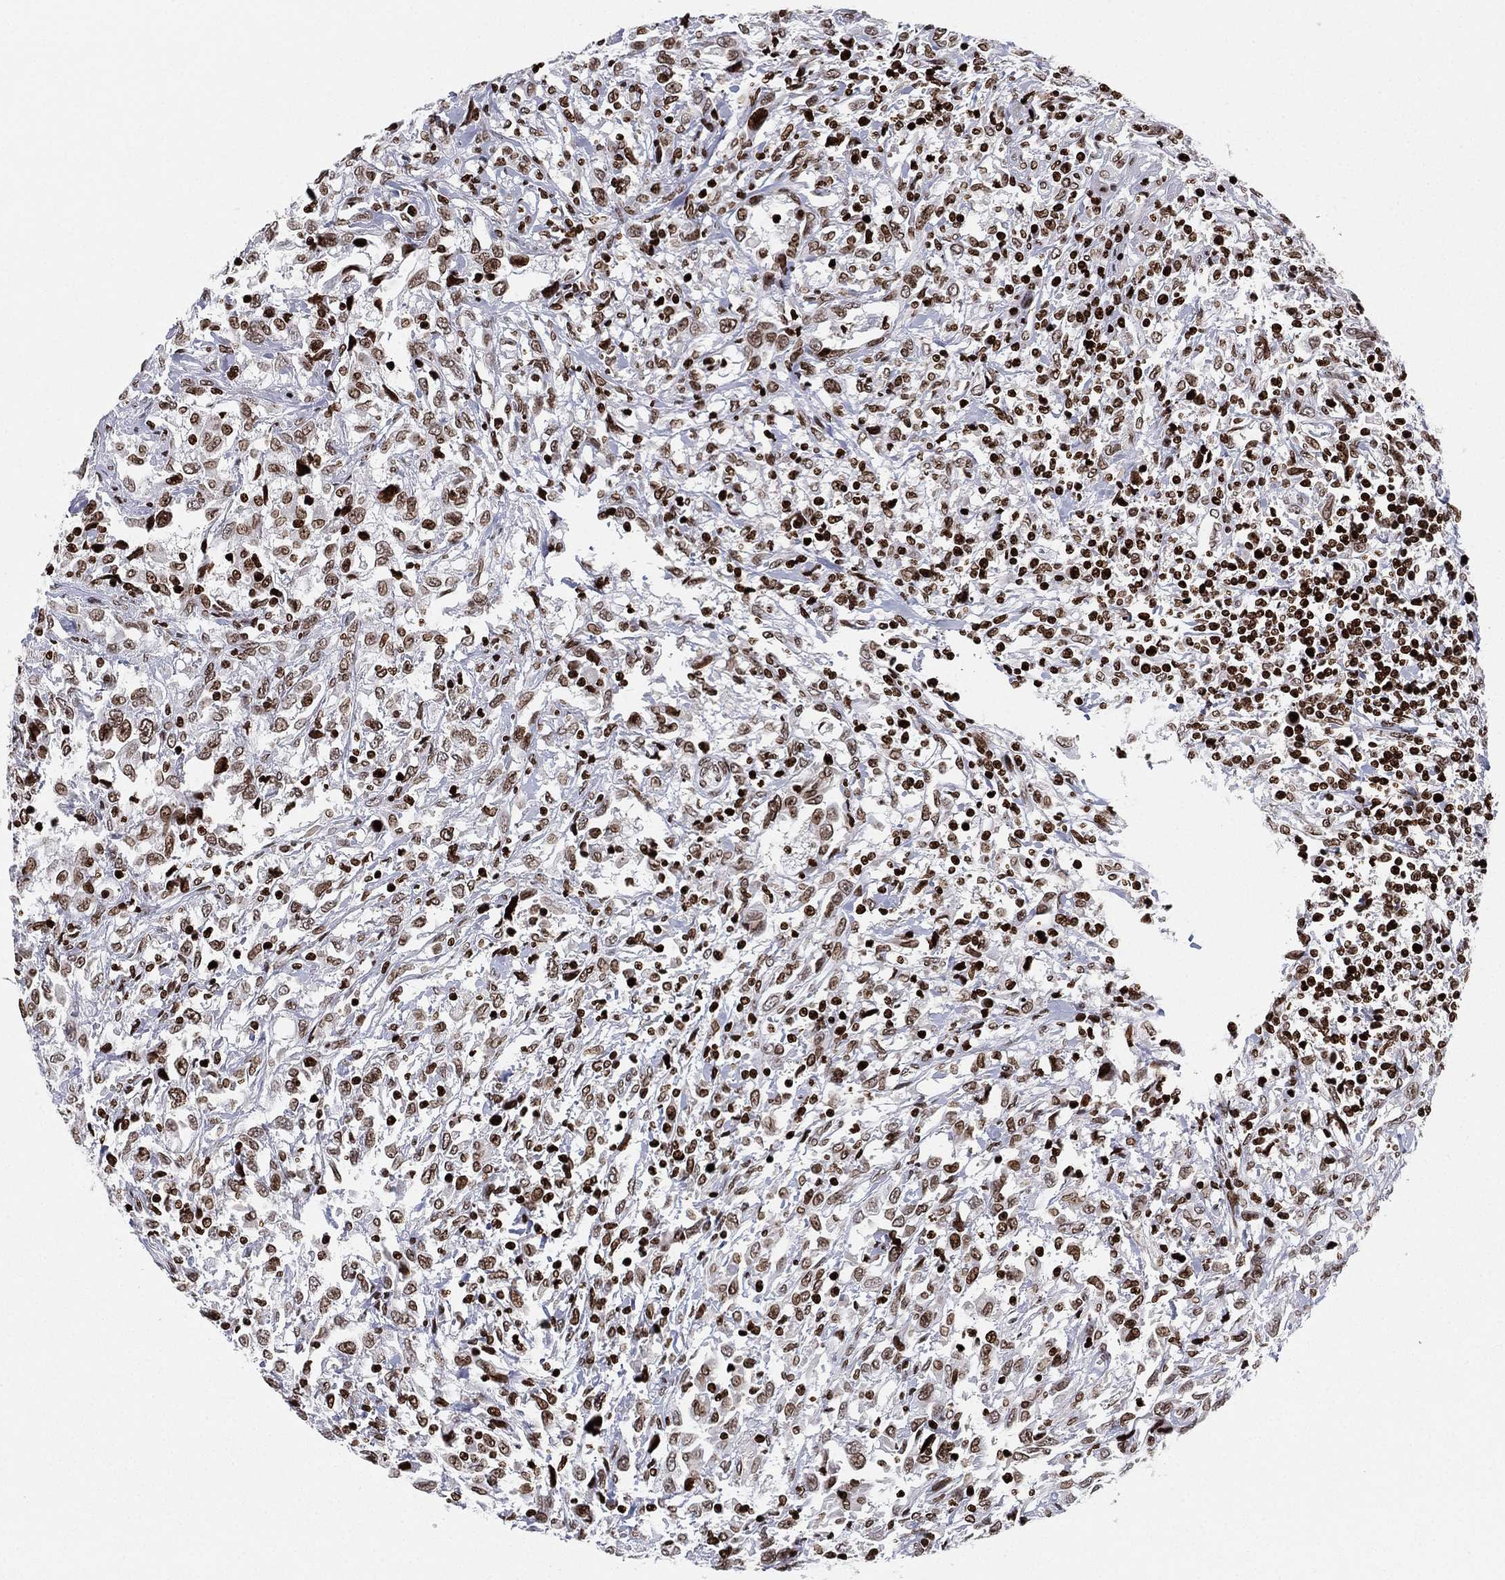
{"staining": {"intensity": "moderate", "quantity": "<25%", "location": "nuclear"}, "tissue": "urothelial cancer", "cell_type": "Tumor cells", "image_type": "cancer", "snomed": [{"axis": "morphology", "description": "Urothelial carcinoma, NOS"}, {"axis": "morphology", "description": "Urothelial carcinoma, High grade"}, {"axis": "topography", "description": "Urinary bladder"}], "caption": "Immunohistochemical staining of human urothelial cancer shows low levels of moderate nuclear staining in approximately <25% of tumor cells.", "gene": "MFSD14A", "patient": {"sex": "female", "age": 64}}